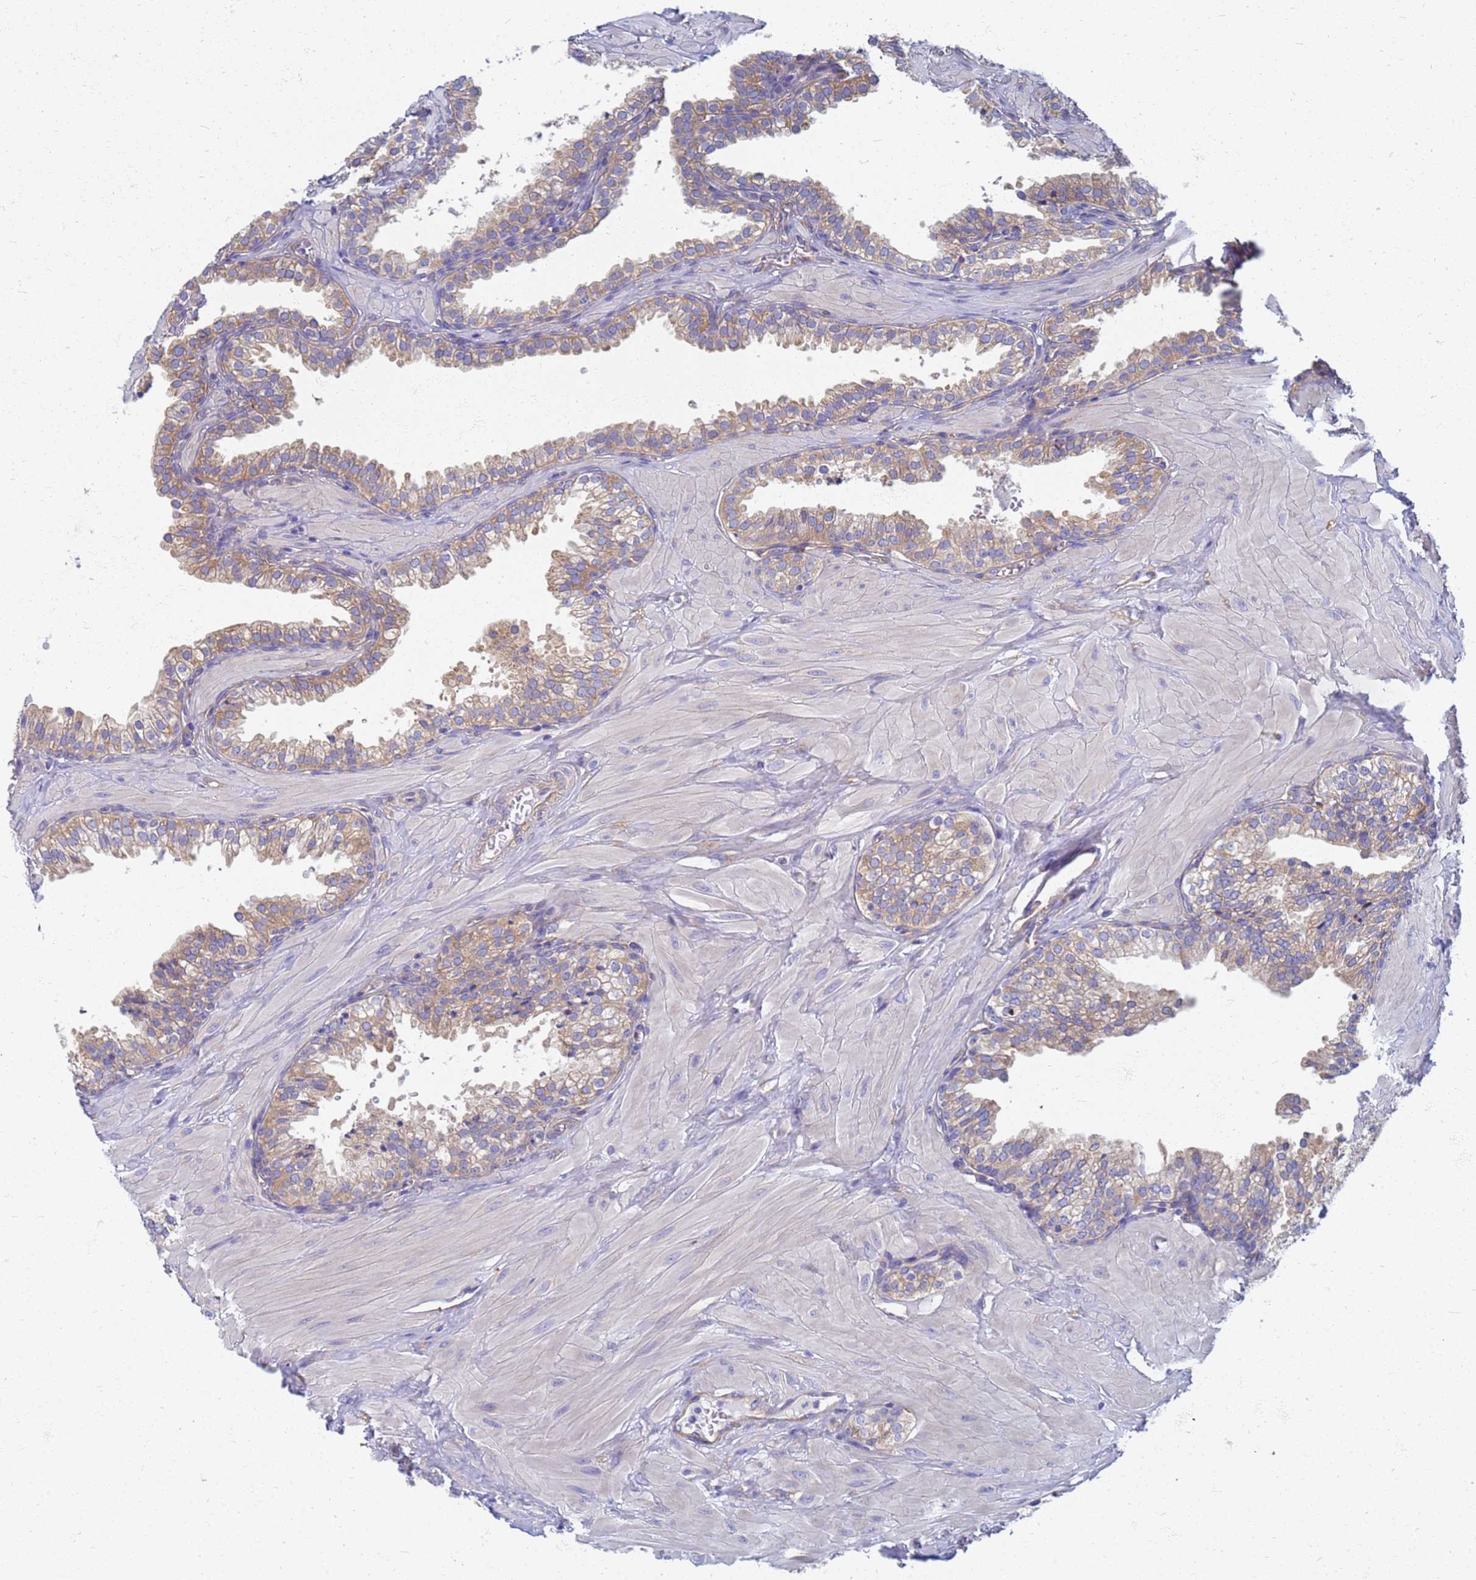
{"staining": {"intensity": "moderate", "quantity": ">75%", "location": "cytoplasmic/membranous"}, "tissue": "prostate", "cell_type": "Glandular cells", "image_type": "normal", "snomed": [{"axis": "morphology", "description": "Normal tissue, NOS"}, {"axis": "topography", "description": "Prostate"}, {"axis": "topography", "description": "Peripheral nerve tissue"}], "caption": "The immunohistochemical stain highlights moderate cytoplasmic/membranous staining in glandular cells of unremarkable prostate.", "gene": "EEA1", "patient": {"sex": "male", "age": 55}}